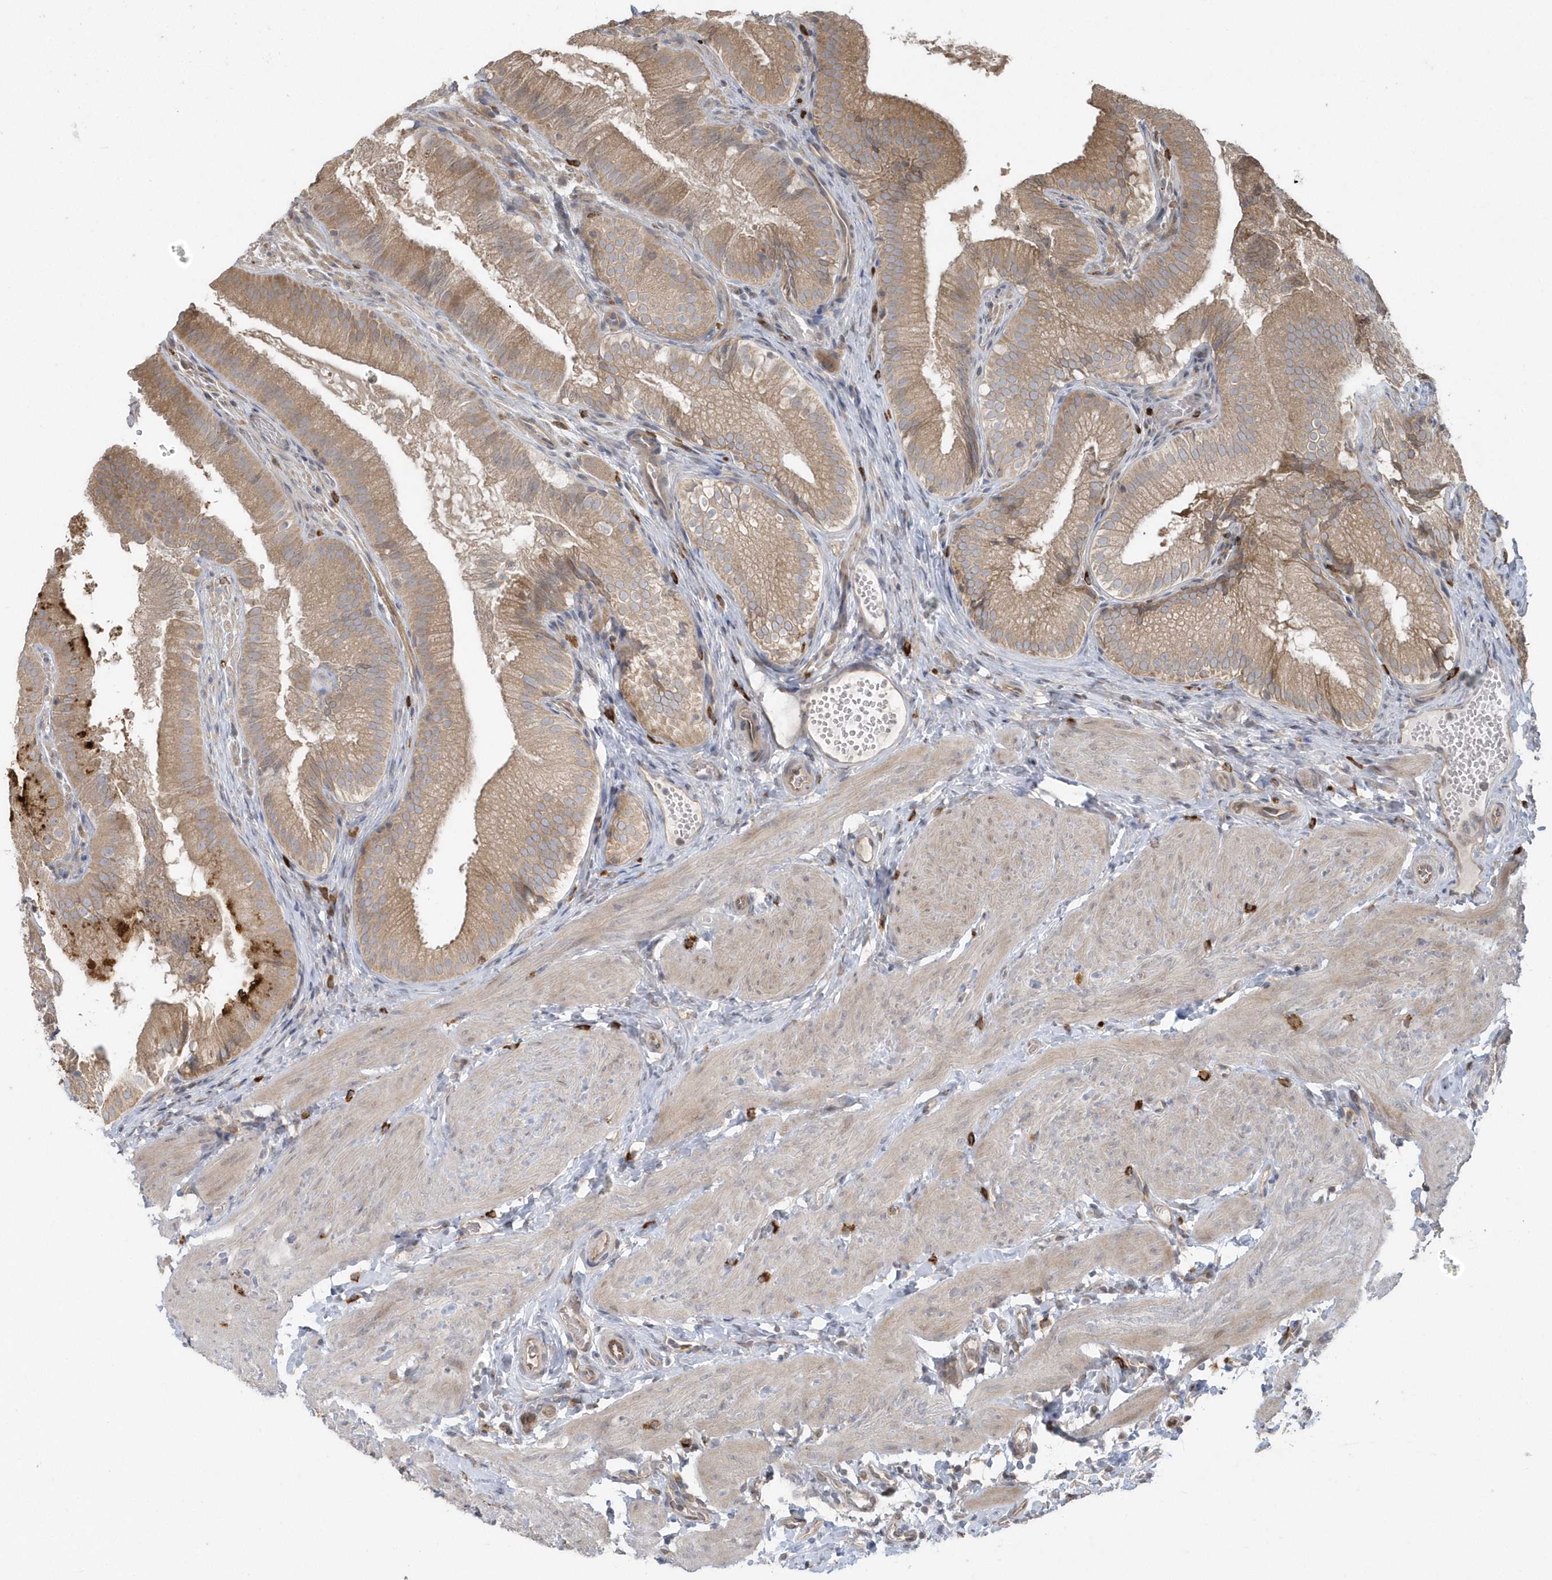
{"staining": {"intensity": "moderate", "quantity": ">75%", "location": "cytoplasmic/membranous"}, "tissue": "gallbladder", "cell_type": "Glandular cells", "image_type": "normal", "snomed": [{"axis": "morphology", "description": "Normal tissue, NOS"}, {"axis": "topography", "description": "Gallbladder"}], "caption": "Gallbladder stained with a protein marker exhibits moderate staining in glandular cells.", "gene": "HERPUD1", "patient": {"sex": "female", "age": 30}}